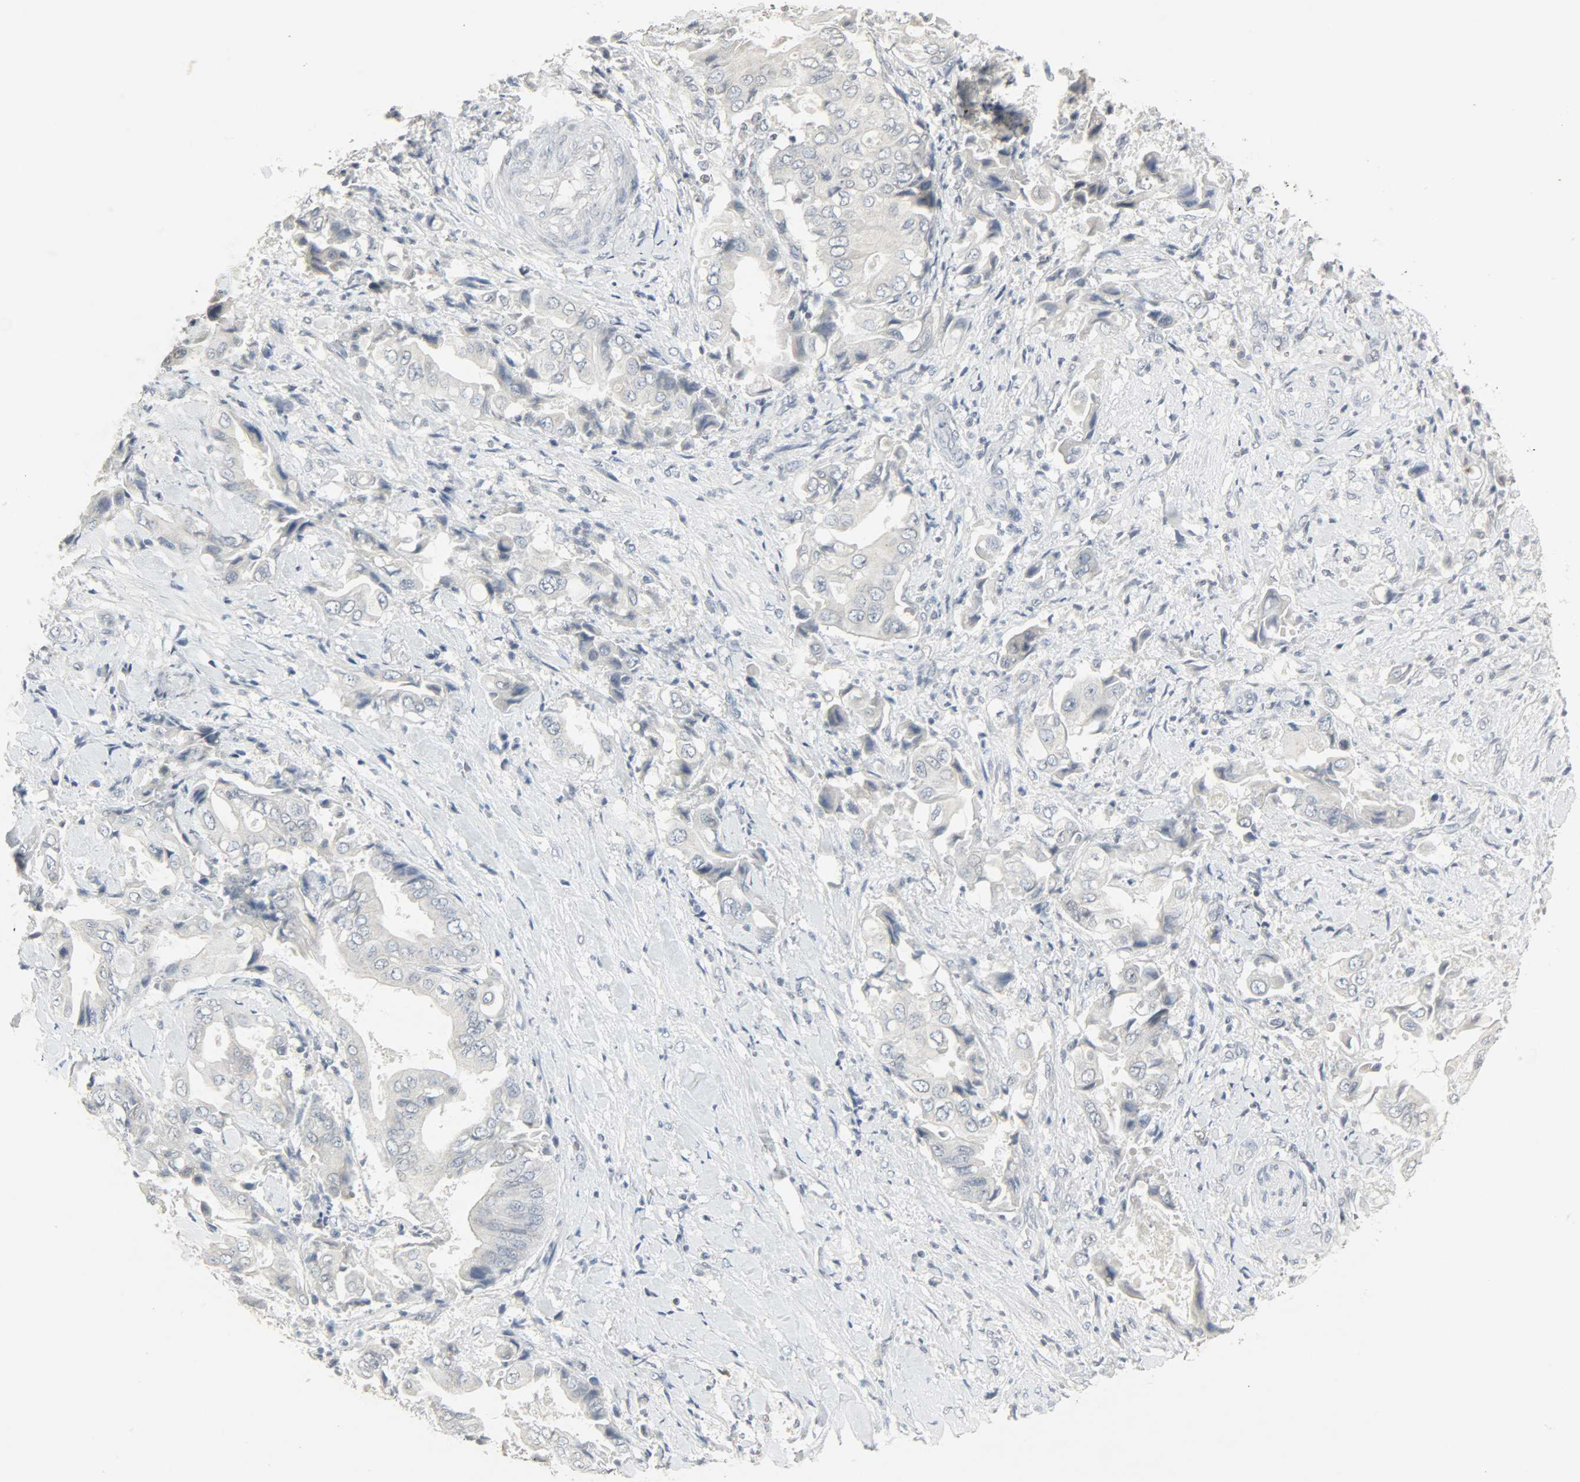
{"staining": {"intensity": "negative", "quantity": "none", "location": "none"}, "tissue": "liver cancer", "cell_type": "Tumor cells", "image_type": "cancer", "snomed": [{"axis": "morphology", "description": "Cholangiocarcinoma"}, {"axis": "topography", "description": "Liver"}], "caption": "Photomicrograph shows no protein staining in tumor cells of liver cancer tissue. (DAB (3,3'-diaminobenzidine) immunohistochemistry with hematoxylin counter stain).", "gene": "CAMK4", "patient": {"sex": "male", "age": 58}}